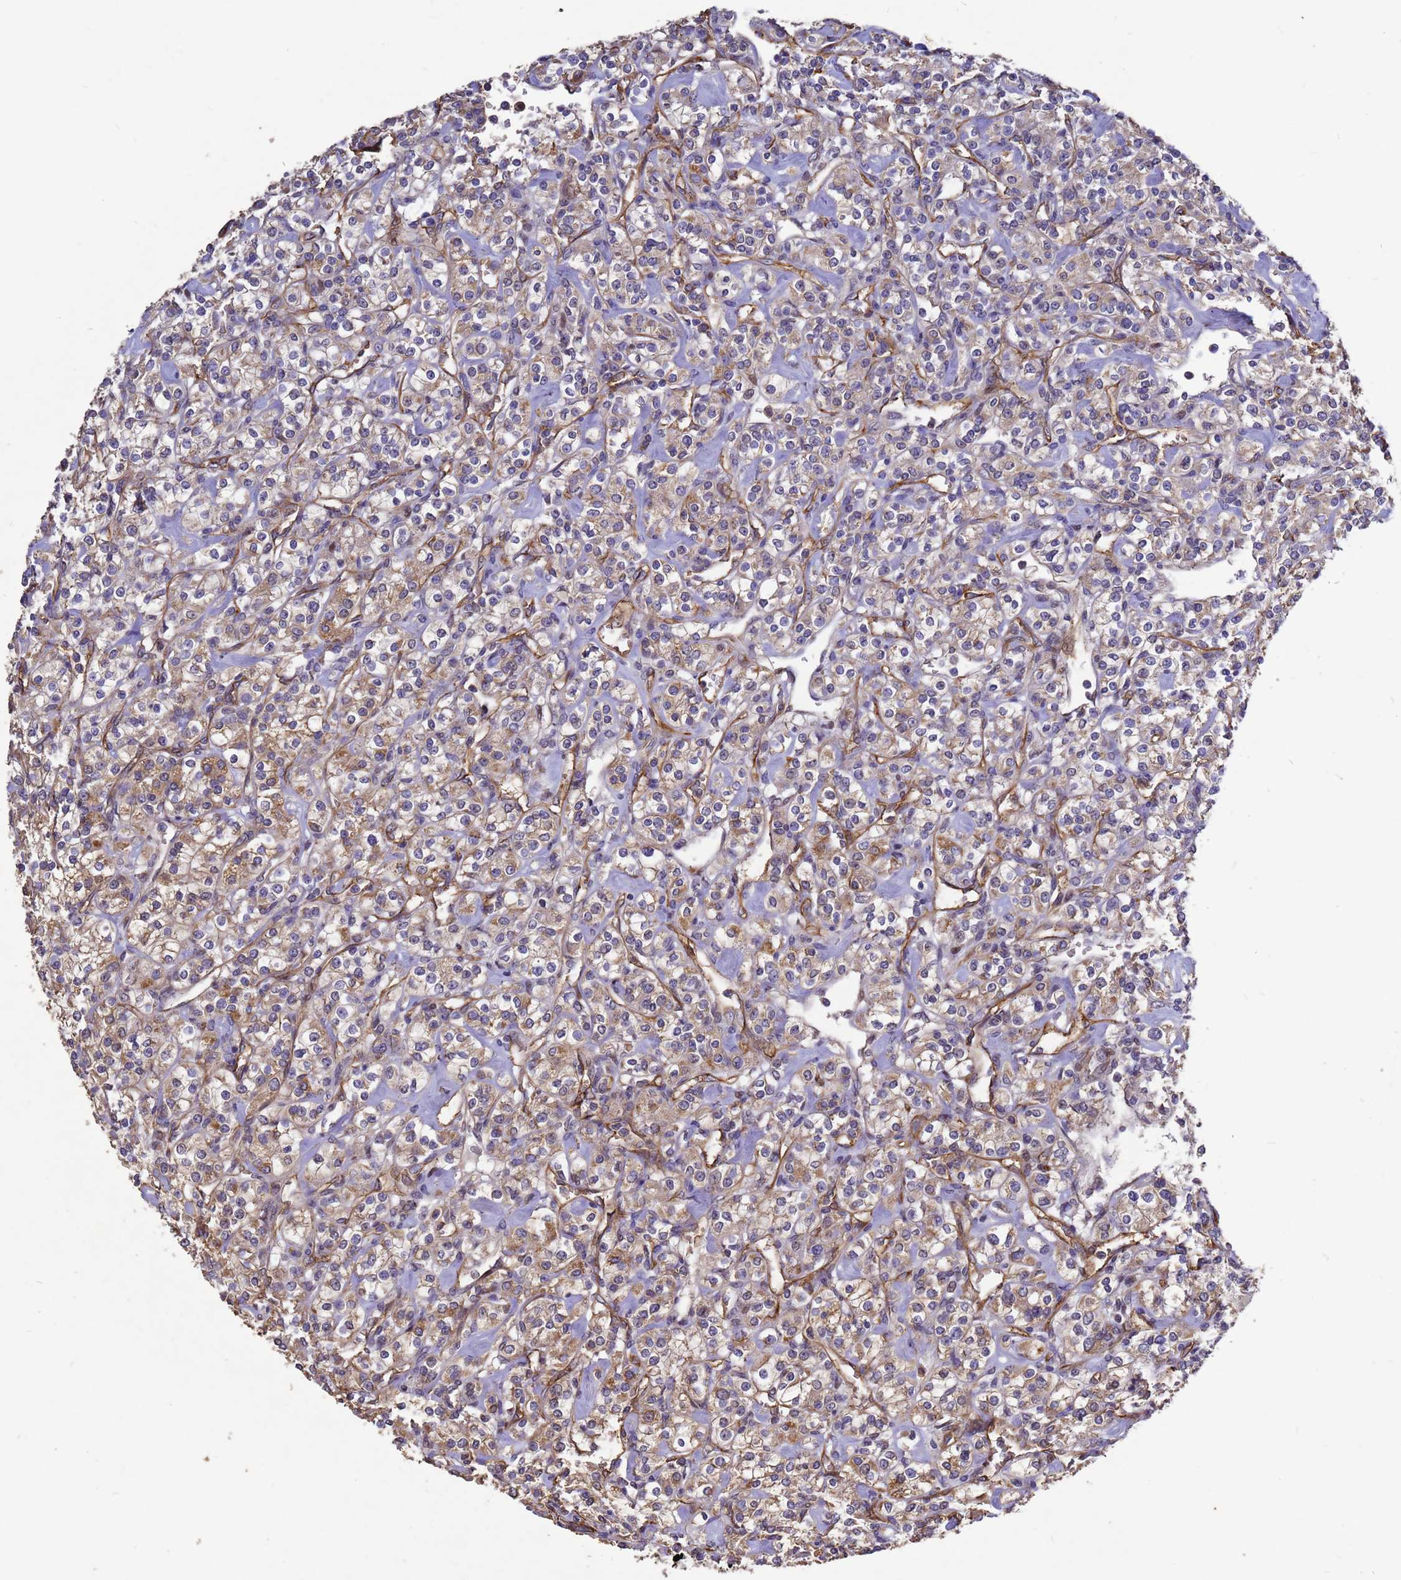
{"staining": {"intensity": "moderate", "quantity": ">75%", "location": "cytoplasmic/membranous"}, "tissue": "renal cancer", "cell_type": "Tumor cells", "image_type": "cancer", "snomed": [{"axis": "morphology", "description": "Adenocarcinoma, NOS"}, {"axis": "topography", "description": "Kidney"}], "caption": "The immunohistochemical stain labels moderate cytoplasmic/membranous expression in tumor cells of adenocarcinoma (renal) tissue. The staining was performed using DAB, with brown indicating positive protein expression. Nuclei are stained blue with hematoxylin.", "gene": "RSPRY1", "patient": {"sex": "male", "age": 77}}